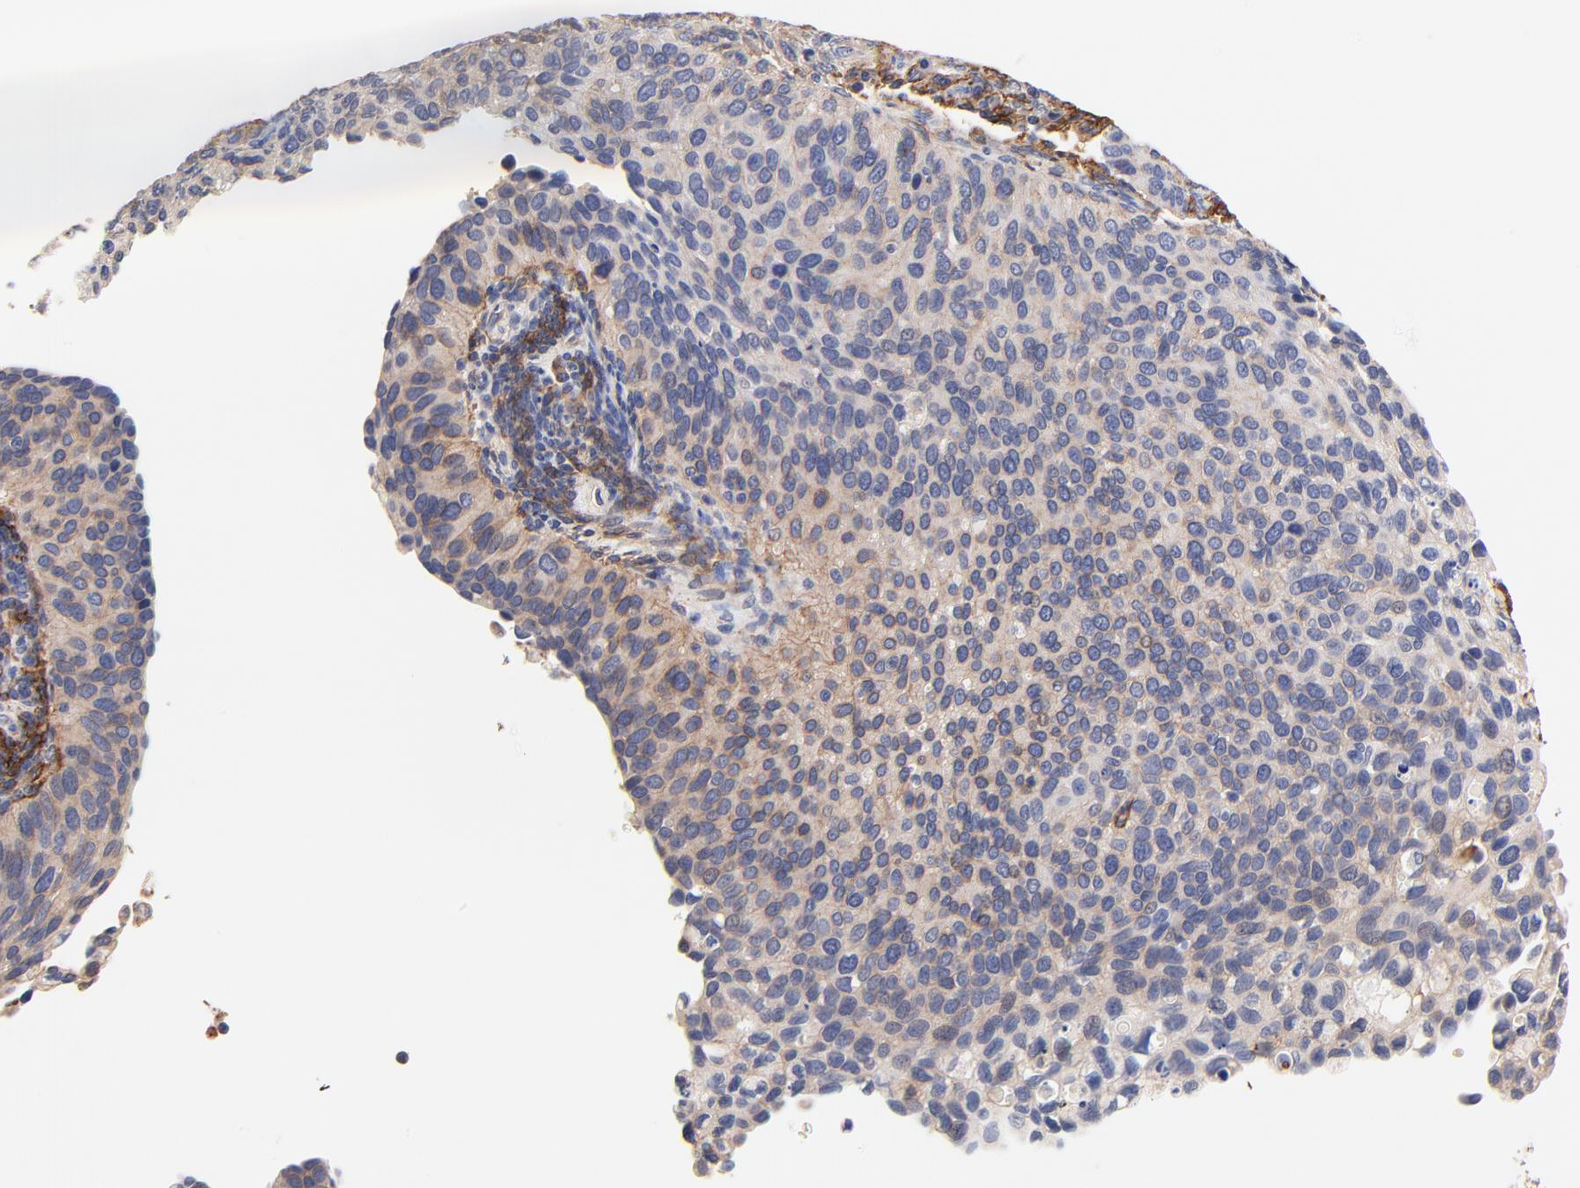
{"staining": {"intensity": "weak", "quantity": ">75%", "location": "cytoplasmic/membranous"}, "tissue": "cervical cancer", "cell_type": "Tumor cells", "image_type": "cancer", "snomed": [{"axis": "morphology", "description": "Adenocarcinoma, NOS"}, {"axis": "topography", "description": "Cervix"}], "caption": "Cervical cancer (adenocarcinoma) stained with a protein marker displays weak staining in tumor cells.", "gene": "PTK7", "patient": {"sex": "female", "age": 29}}